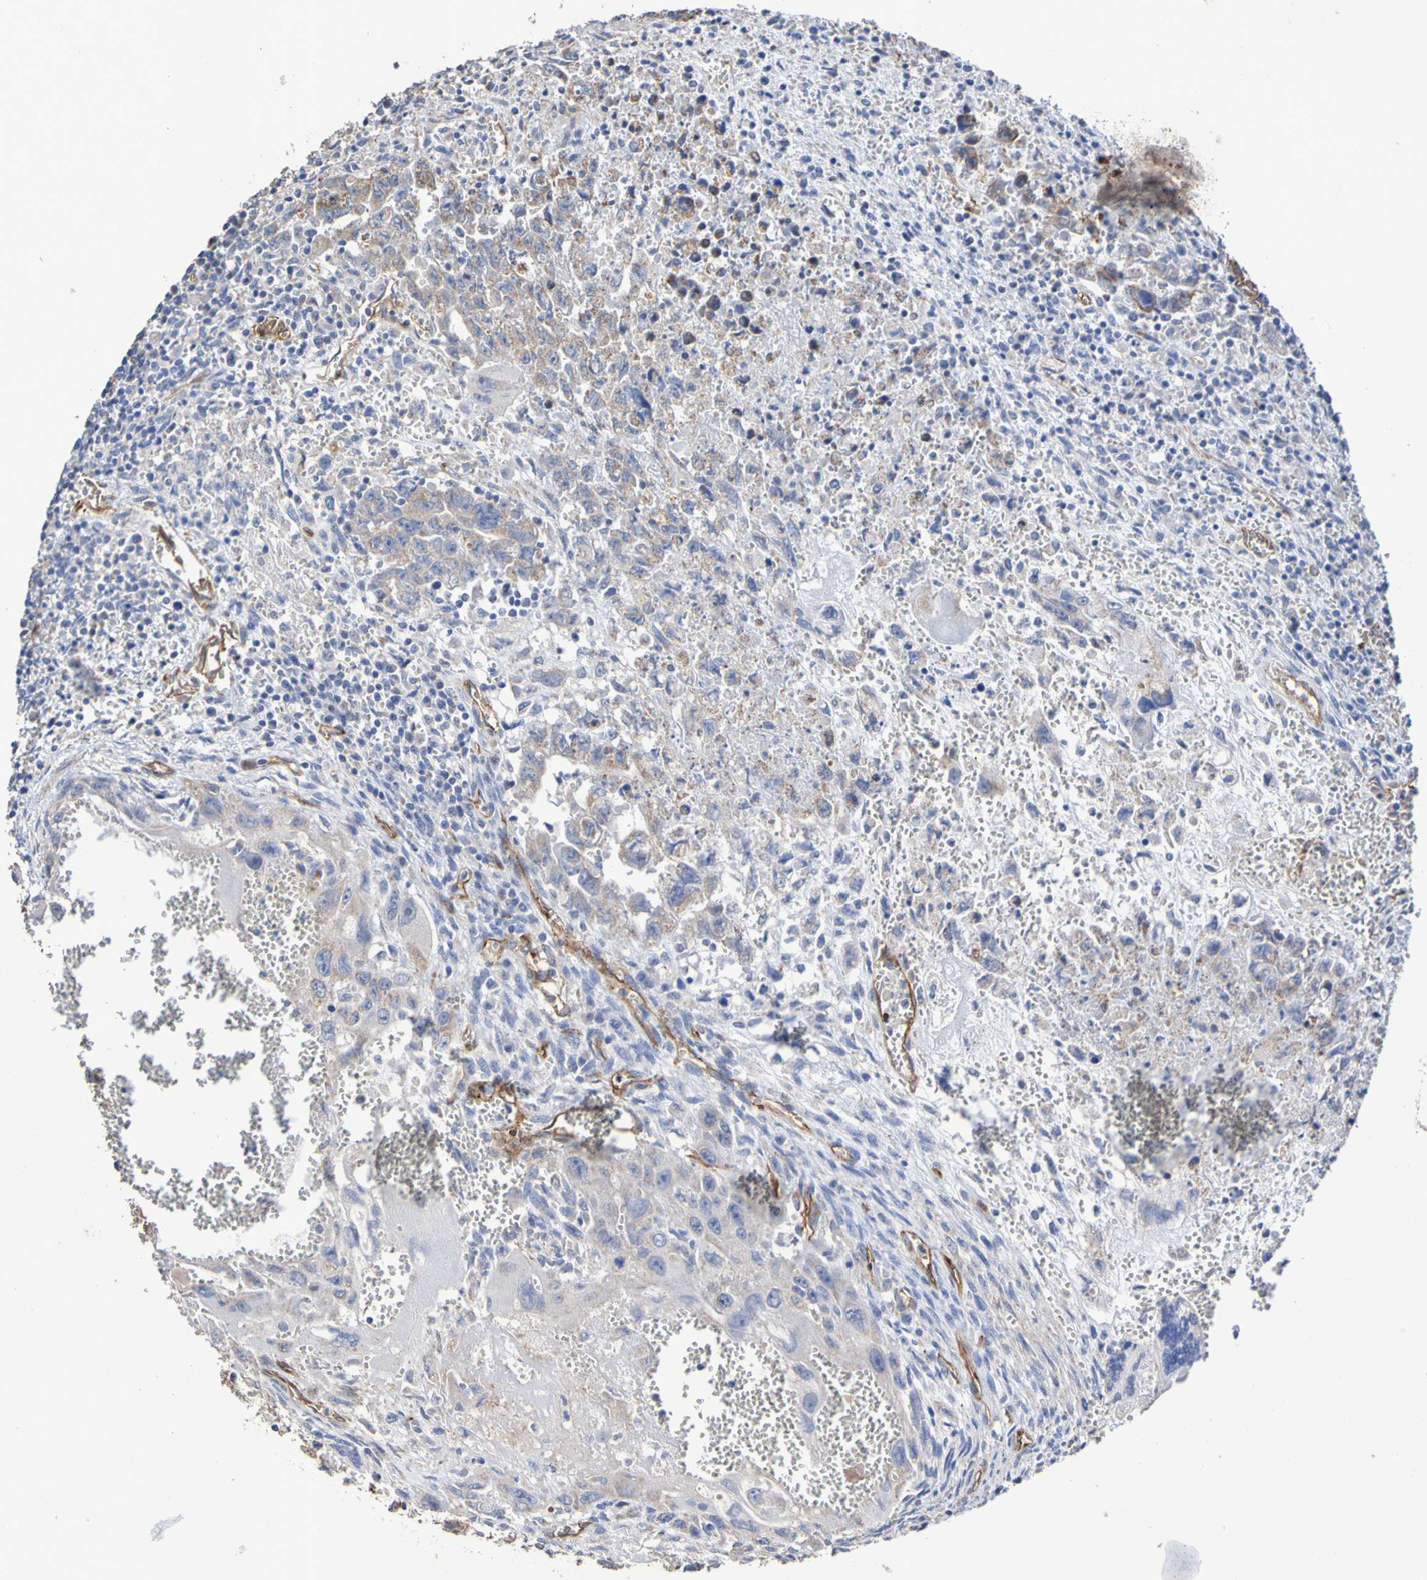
{"staining": {"intensity": "weak", "quantity": "25%-75%", "location": "cytoplasmic/membranous"}, "tissue": "testis cancer", "cell_type": "Tumor cells", "image_type": "cancer", "snomed": [{"axis": "morphology", "description": "Carcinoma, Embryonal, NOS"}, {"axis": "topography", "description": "Testis"}], "caption": "Human embryonal carcinoma (testis) stained with a brown dye displays weak cytoplasmic/membranous positive positivity in about 25%-75% of tumor cells.", "gene": "ELMOD3", "patient": {"sex": "male", "age": 28}}